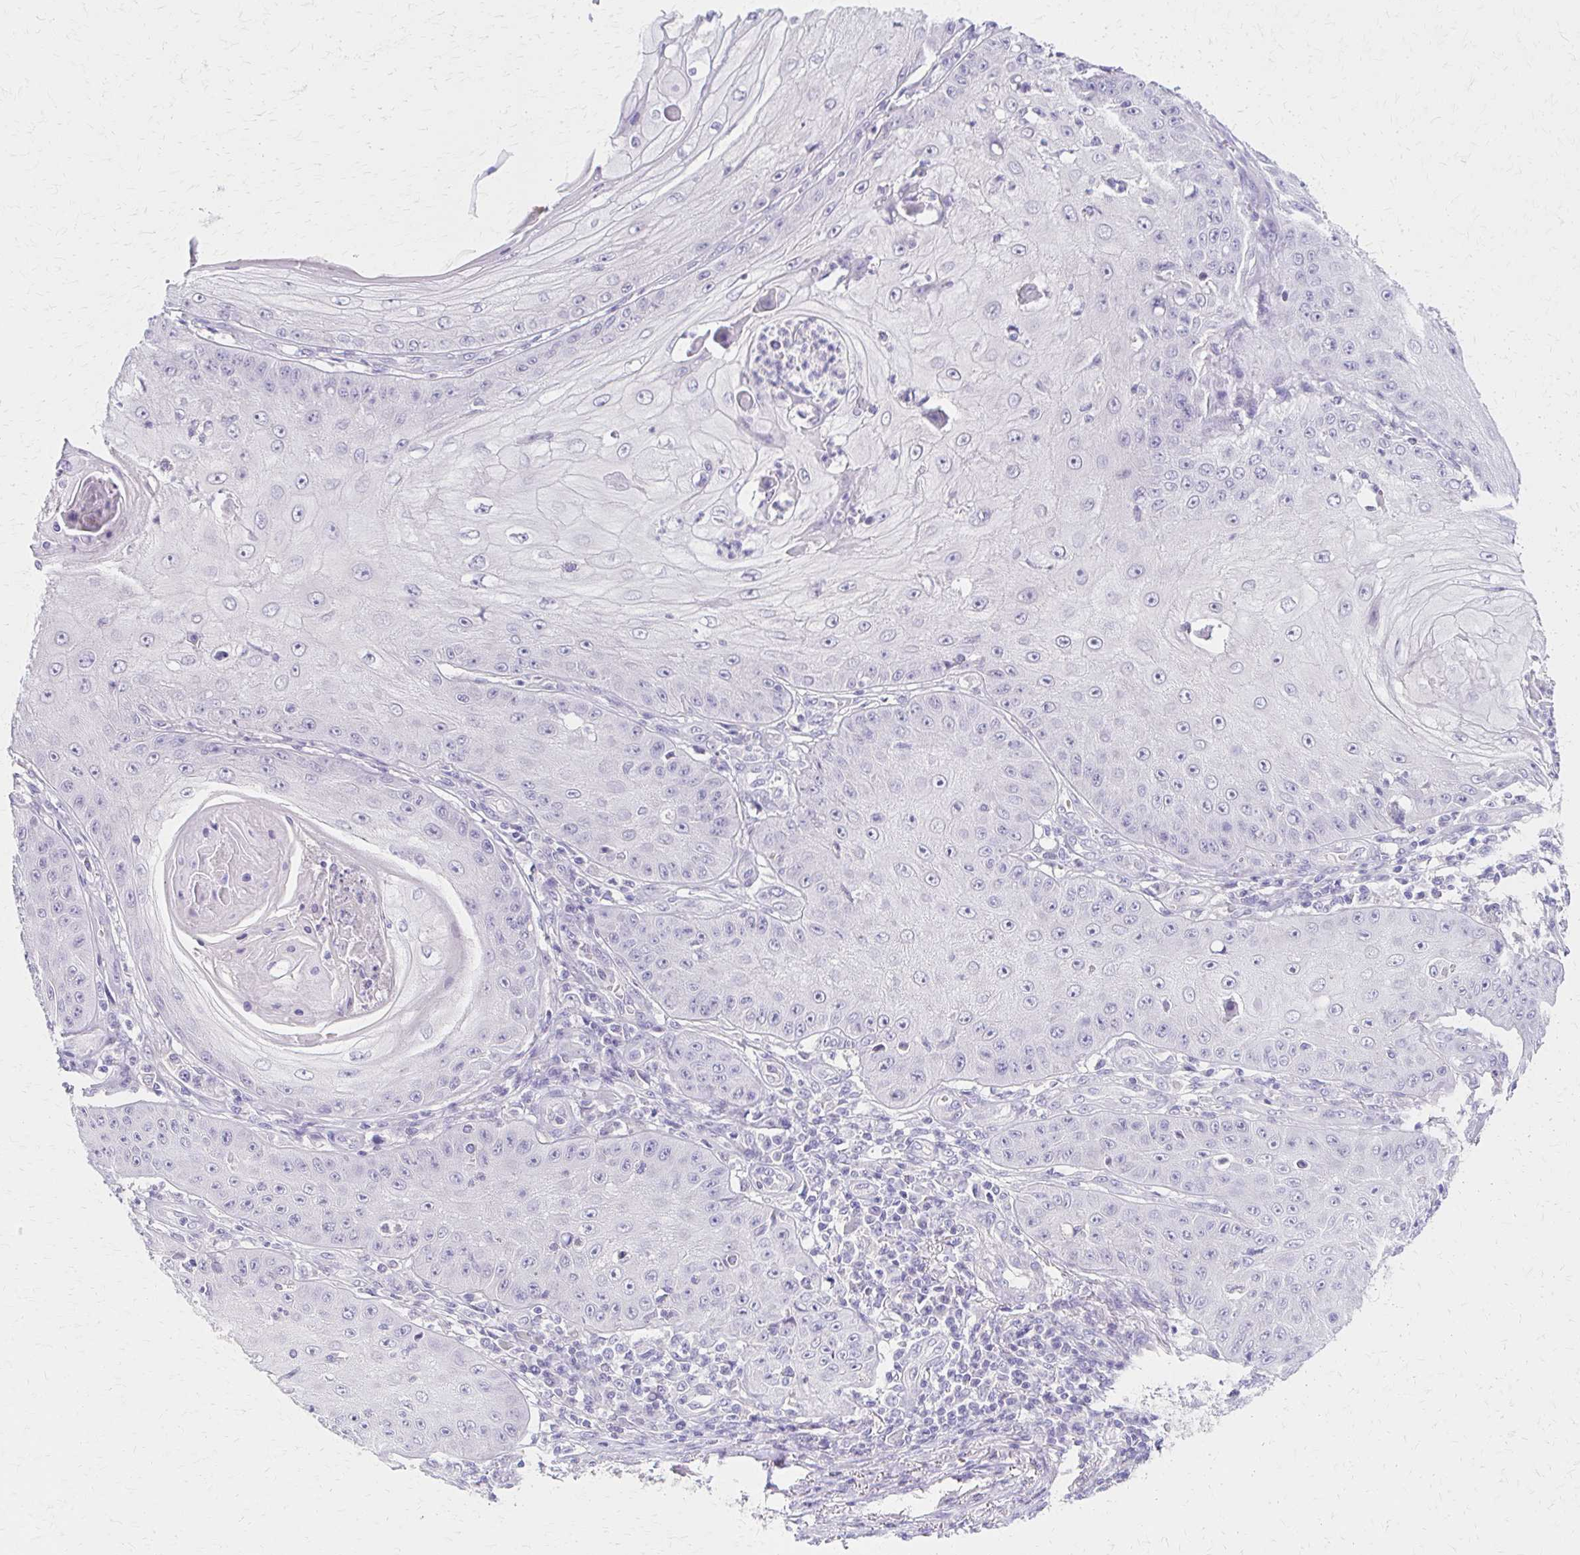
{"staining": {"intensity": "negative", "quantity": "none", "location": "none"}, "tissue": "skin cancer", "cell_type": "Tumor cells", "image_type": "cancer", "snomed": [{"axis": "morphology", "description": "Squamous cell carcinoma, NOS"}, {"axis": "topography", "description": "Skin"}], "caption": "This is an immunohistochemistry image of skin cancer (squamous cell carcinoma). There is no staining in tumor cells.", "gene": "AZGP1", "patient": {"sex": "male", "age": 70}}